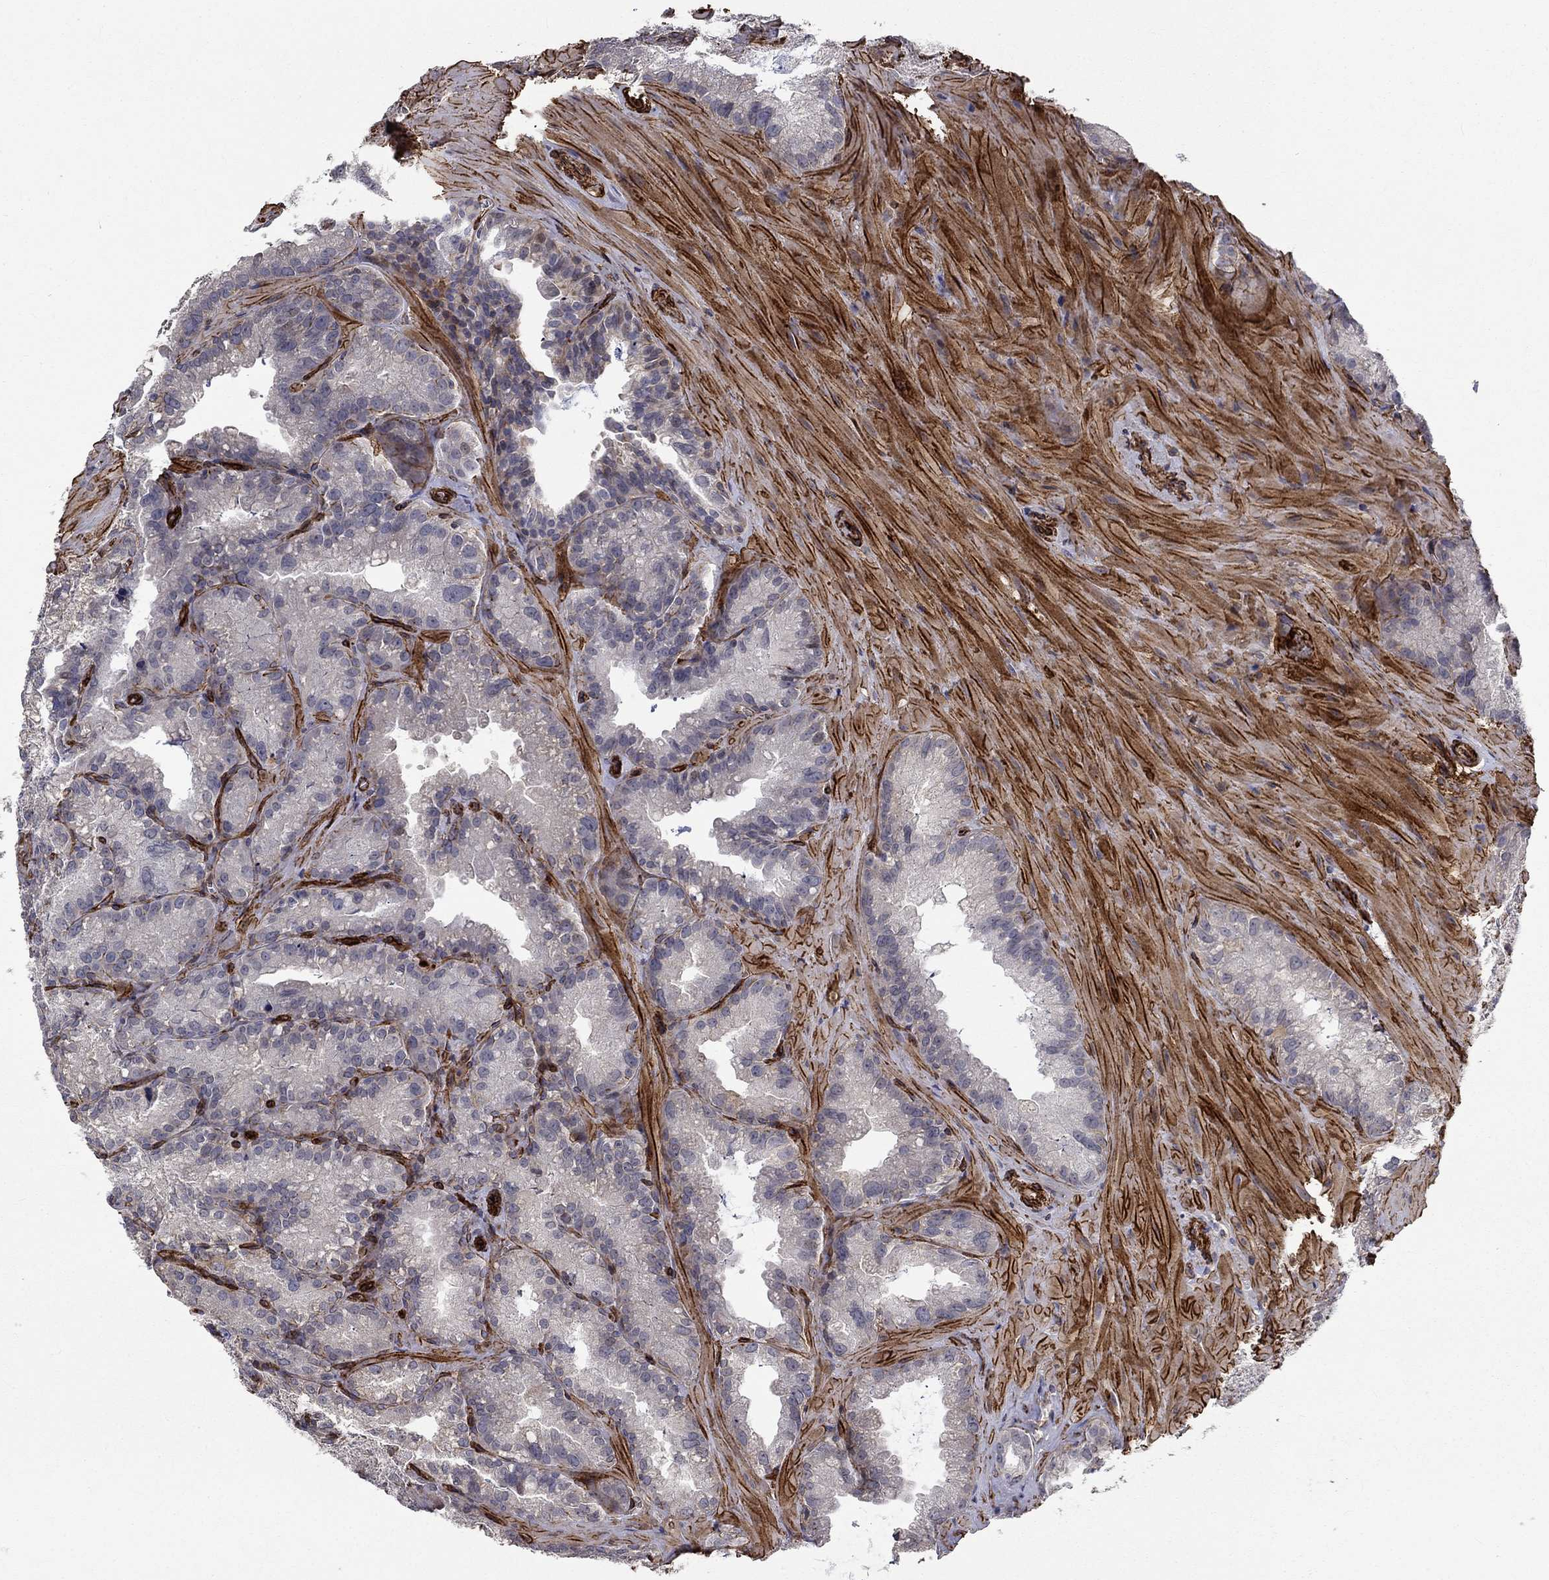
{"staining": {"intensity": "negative", "quantity": "none", "location": "none"}, "tissue": "seminal vesicle", "cell_type": "Glandular cells", "image_type": "normal", "snomed": [{"axis": "morphology", "description": "Normal tissue, NOS"}, {"axis": "topography", "description": "Seminal veicle"}], "caption": "Protein analysis of normal seminal vesicle reveals no significant expression in glandular cells. (DAB (3,3'-diaminobenzidine) immunohistochemistry (IHC), high magnification).", "gene": "SYNC", "patient": {"sex": "male", "age": 57}}